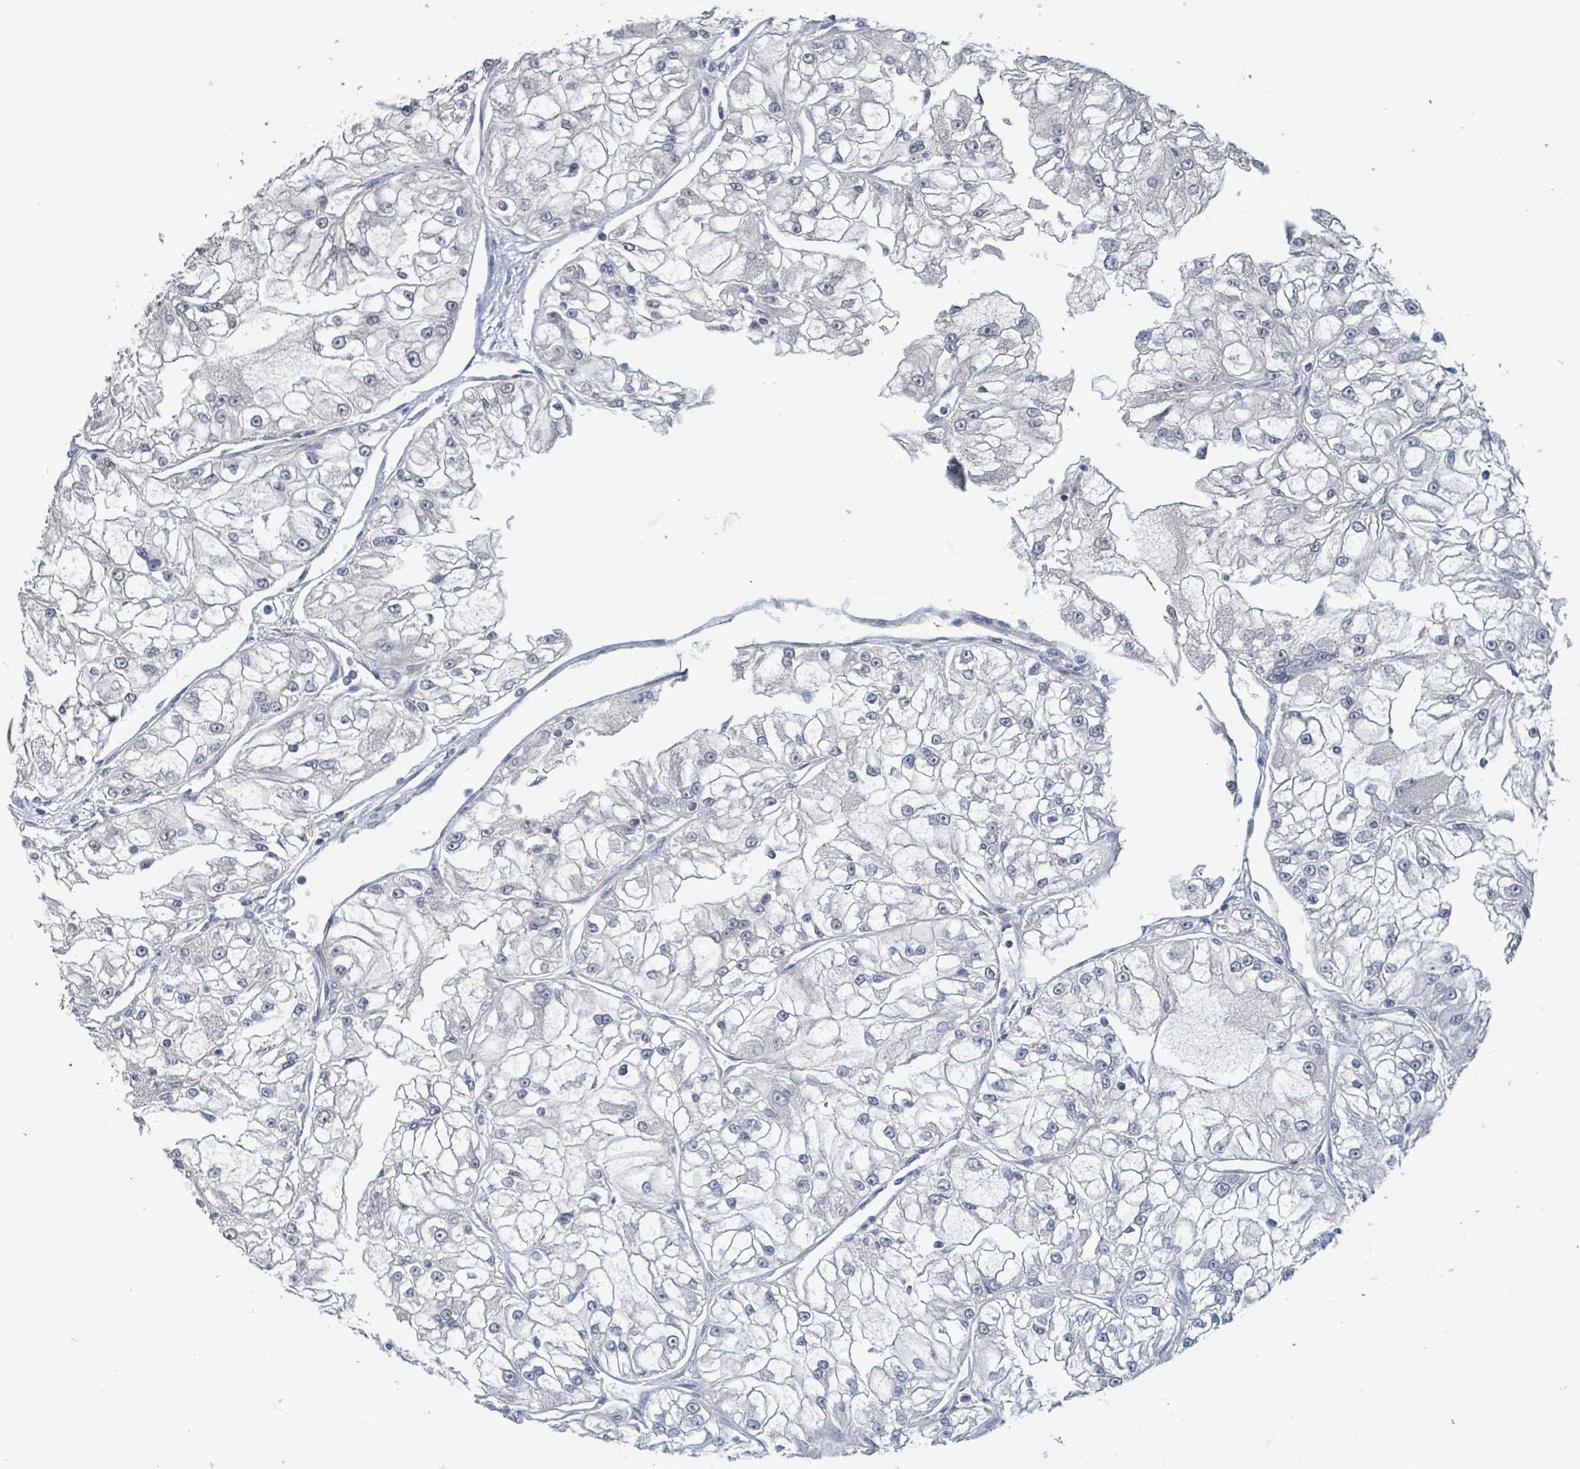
{"staining": {"intensity": "negative", "quantity": "none", "location": "none"}, "tissue": "renal cancer", "cell_type": "Tumor cells", "image_type": "cancer", "snomed": [{"axis": "morphology", "description": "Adenocarcinoma, NOS"}, {"axis": "topography", "description": "Kidney"}], "caption": "Immunohistochemistry (IHC) micrograph of human renal adenocarcinoma stained for a protein (brown), which displays no expression in tumor cells.", "gene": "ZBTB14", "patient": {"sex": "female", "age": 72}}